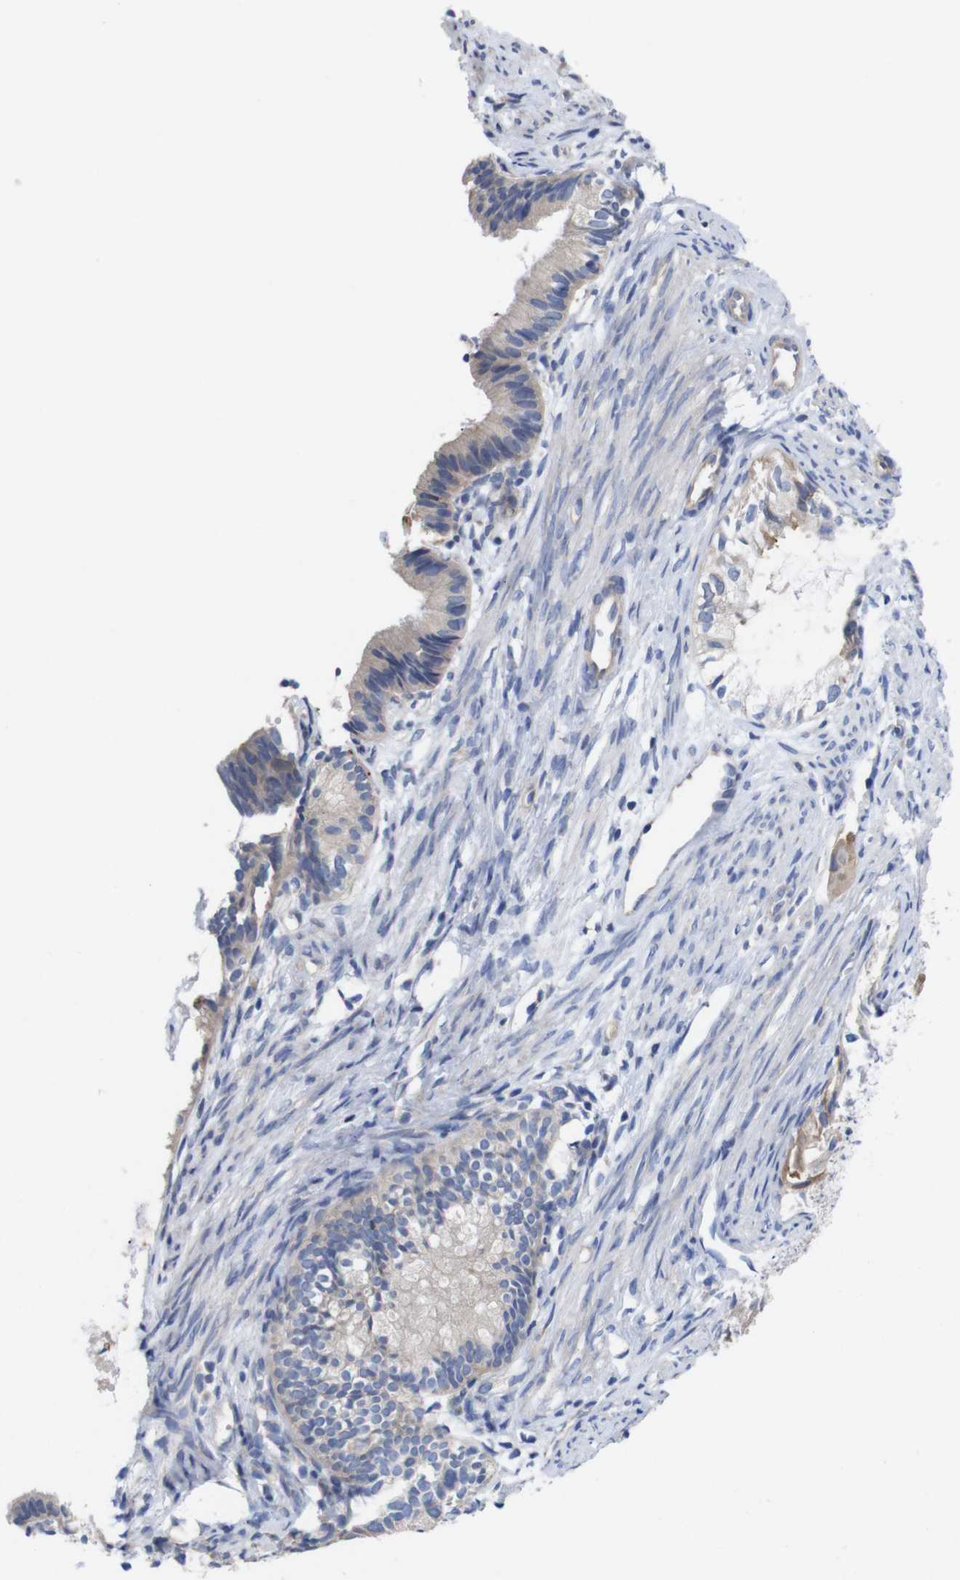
{"staining": {"intensity": "weak", "quantity": ">75%", "location": "cytoplasmic/membranous"}, "tissue": "cervical cancer", "cell_type": "Tumor cells", "image_type": "cancer", "snomed": [{"axis": "morphology", "description": "Normal tissue, NOS"}, {"axis": "morphology", "description": "Adenocarcinoma, NOS"}, {"axis": "topography", "description": "Cervix"}, {"axis": "topography", "description": "Endometrium"}], "caption": "Protein positivity by immunohistochemistry (IHC) displays weak cytoplasmic/membranous staining in about >75% of tumor cells in cervical cancer. (DAB IHC with brightfield microscopy, high magnification).", "gene": "USH1C", "patient": {"sex": "female", "age": 86}}